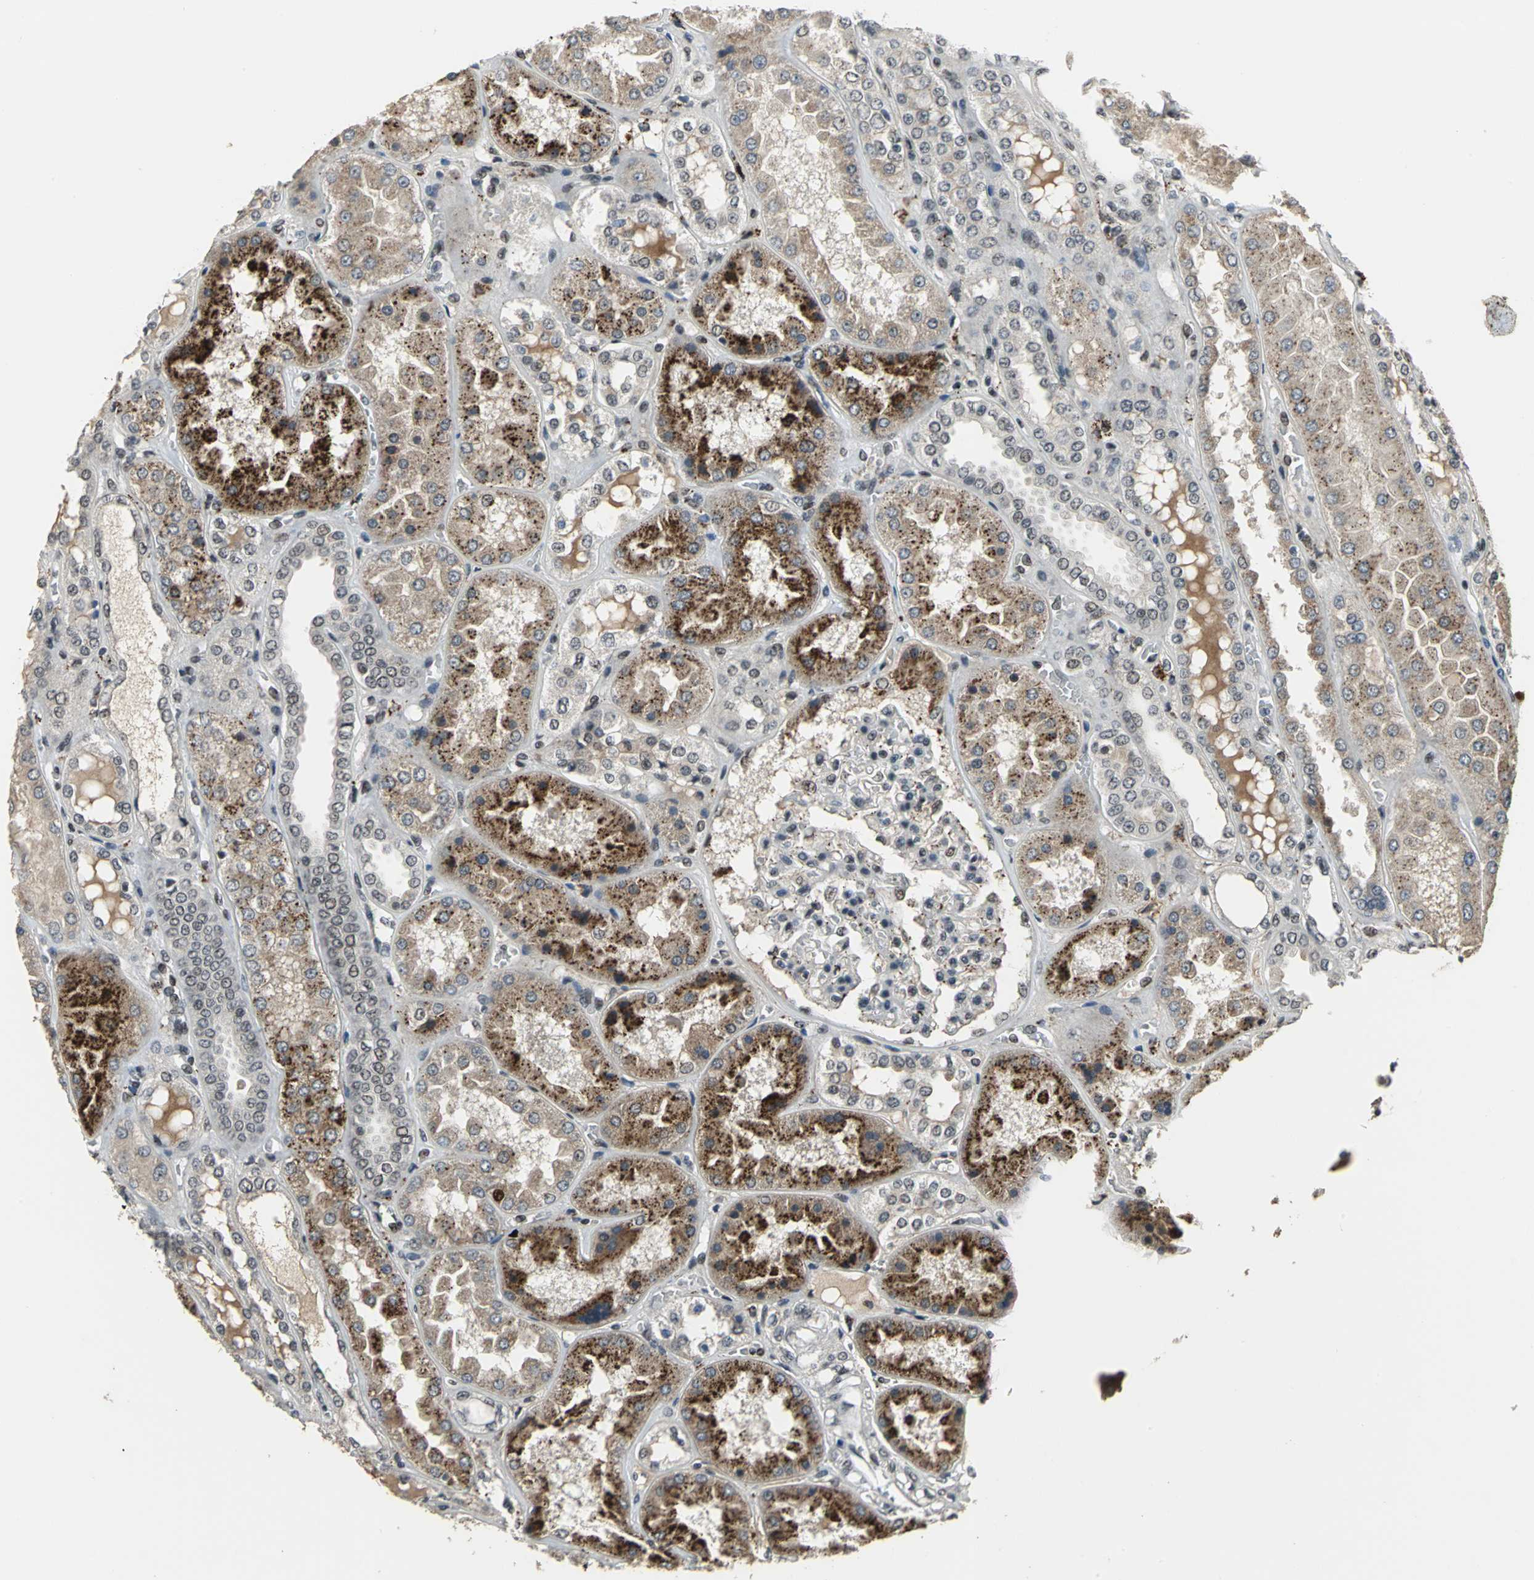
{"staining": {"intensity": "moderate", "quantity": "25%-75%", "location": "nuclear"}, "tissue": "kidney", "cell_type": "Cells in glomeruli", "image_type": "normal", "snomed": [{"axis": "morphology", "description": "Normal tissue, NOS"}, {"axis": "topography", "description": "Kidney"}], "caption": "IHC staining of unremarkable kidney, which demonstrates medium levels of moderate nuclear positivity in about 25%-75% of cells in glomeruli indicating moderate nuclear protein staining. The staining was performed using DAB (3,3'-diaminobenzidine) (brown) for protein detection and nuclei were counterstained in hematoxylin (blue).", "gene": "ELF2", "patient": {"sex": "female", "age": 56}}